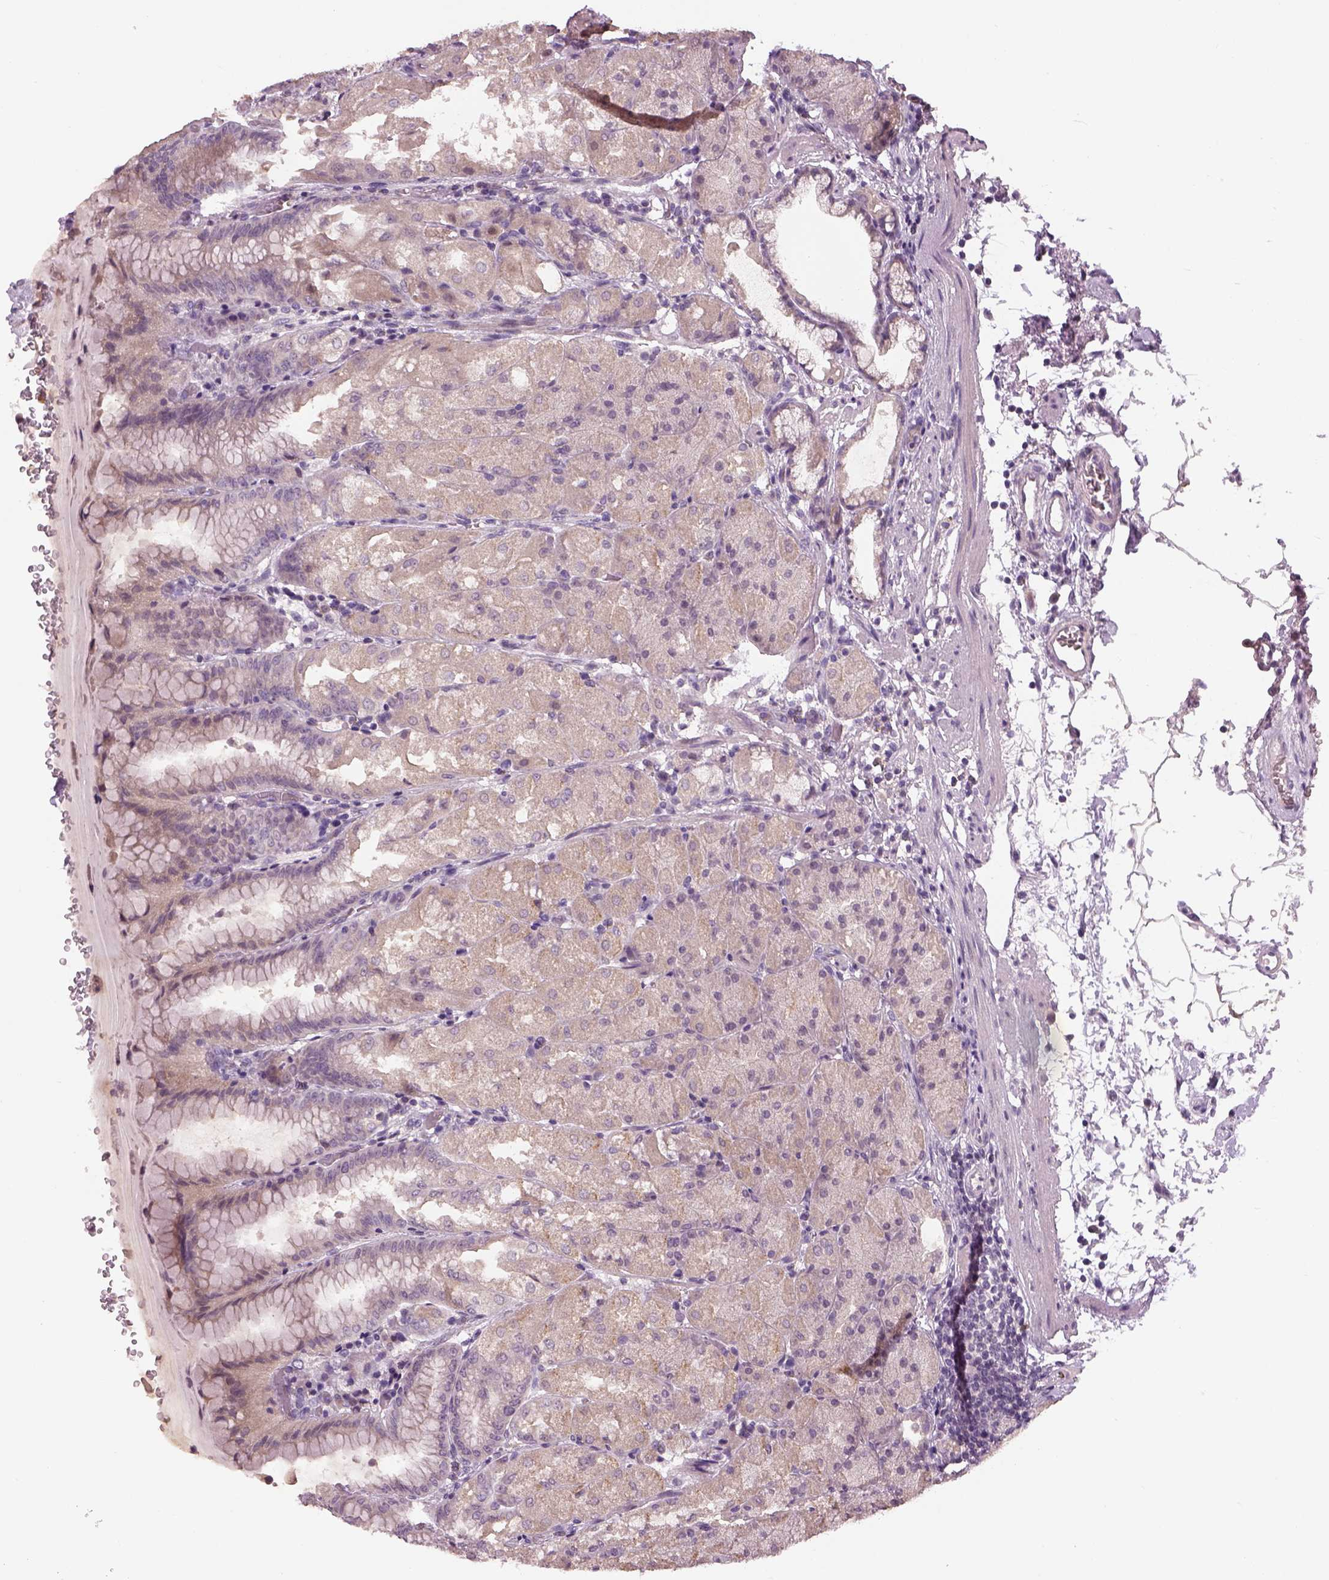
{"staining": {"intensity": "weak", "quantity": "<25%", "location": "cytoplasmic/membranous"}, "tissue": "stomach", "cell_type": "Glandular cells", "image_type": "normal", "snomed": [{"axis": "morphology", "description": "Normal tissue, NOS"}, {"axis": "topography", "description": "Stomach, upper"}, {"axis": "topography", "description": "Stomach"}, {"axis": "topography", "description": "Stomach, lower"}], "caption": "Immunohistochemistry (IHC) photomicrograph of normal stomach: stomach stained with DAB exhibits no significant protein positivity in glandular cells. (DAB (3,3'-diaminobenzidine) immunohistochemistry, high magnification).", "gene": "GDNF", "patient": {"sex": "male", "age": 62}}